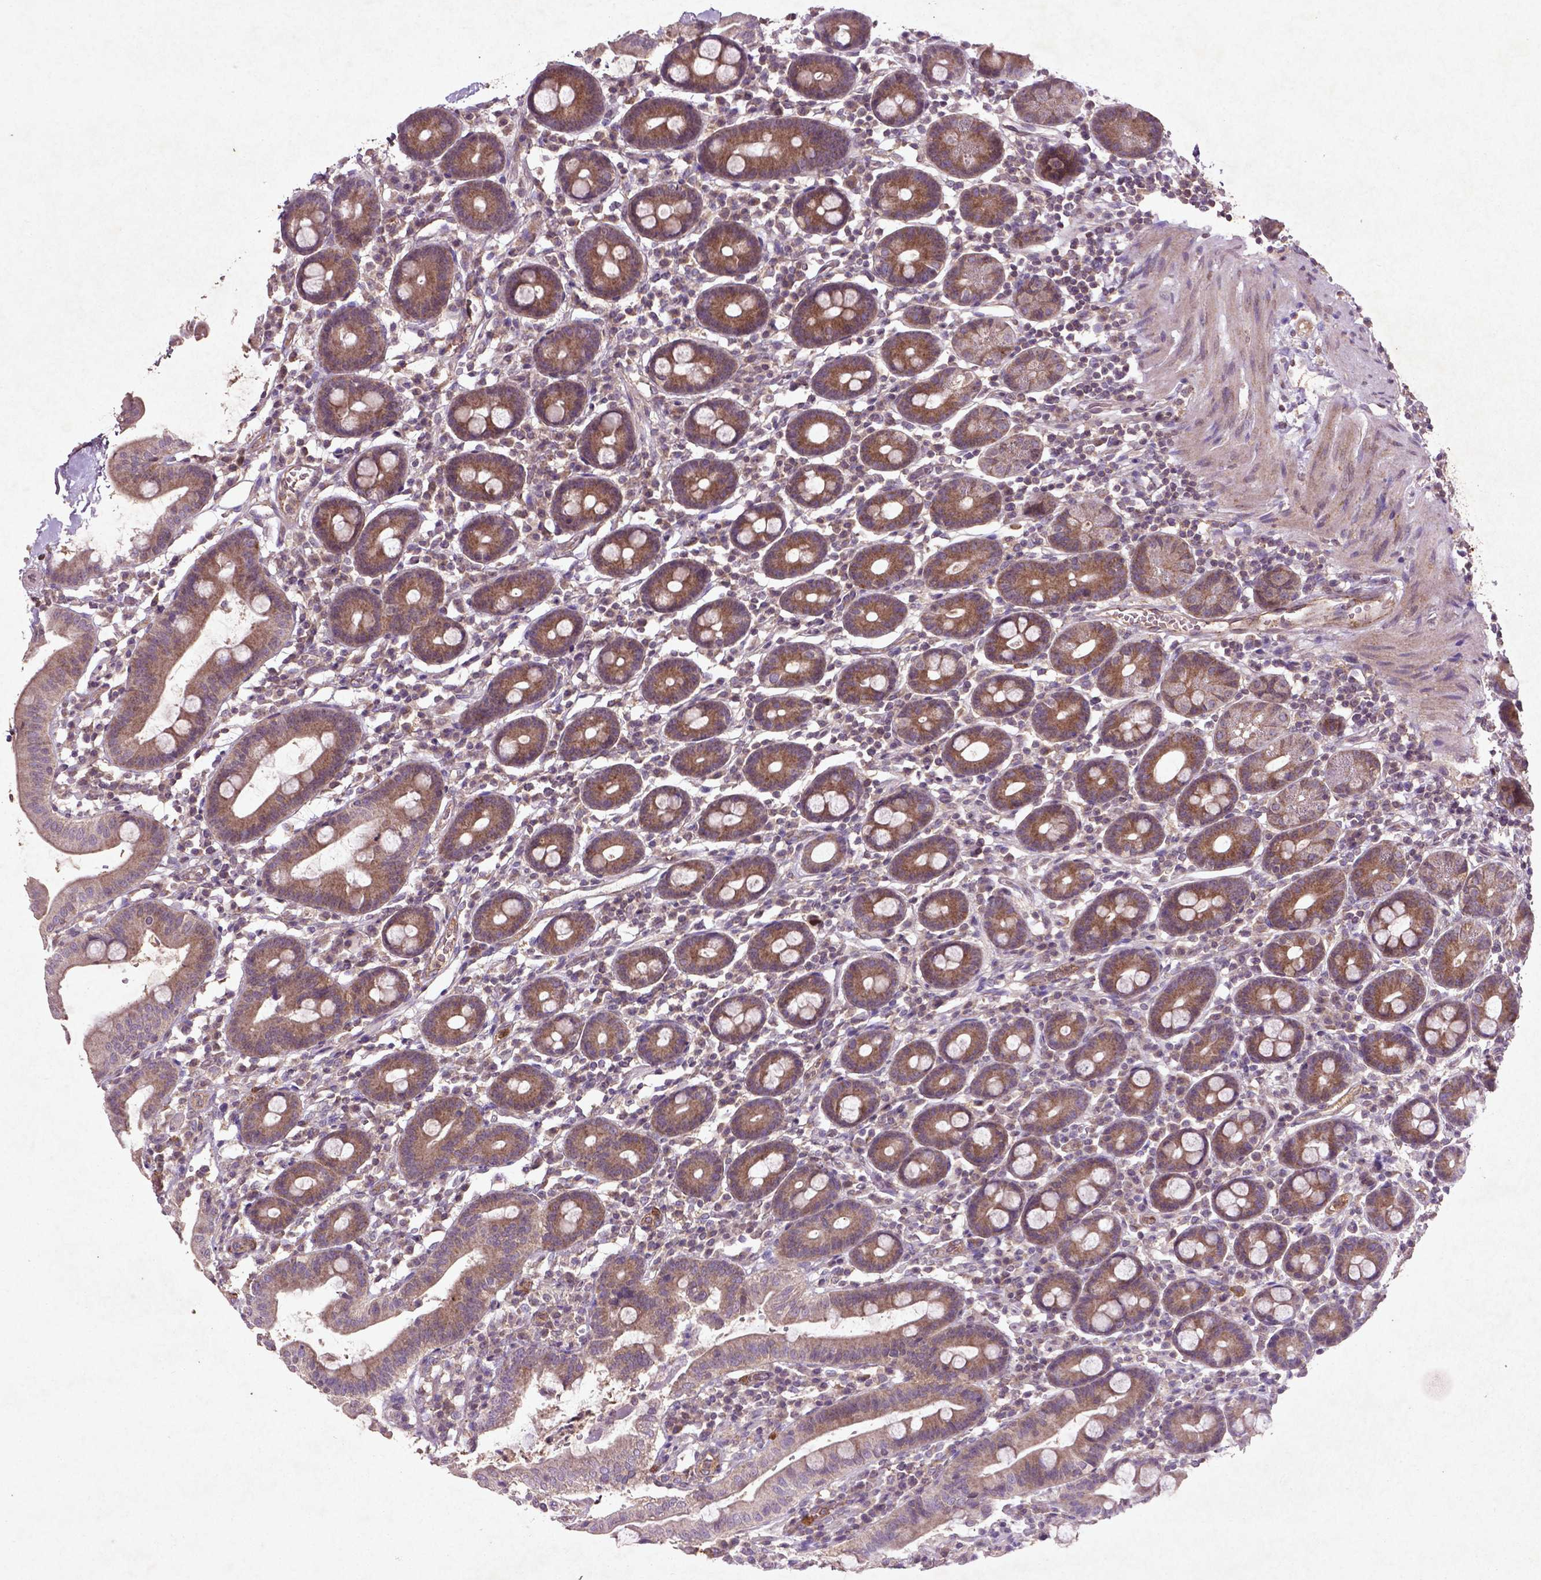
{"staining": {"intensity": "strong", "quantity": "25%-75%", "location": "cytoplasmic/membranous"}, "tissue": "duodenum", "cell_type": "Glandular cells", "image_type": "normal", "snomed": [{"axis": "morphology", "description": "Normal tissue, NOS"}, {"axis": "topography", "description": "Pancreas"}, {"axis": "topography", "description": "Duodenum"}], "caption": "Protein staining of unremarkable duodenum shows strong cytoplasmic/membranous expression in about 25%-75% of glandular cells.", "gene": "MTOR", "patient": {"sex": "male", "age": 59}}